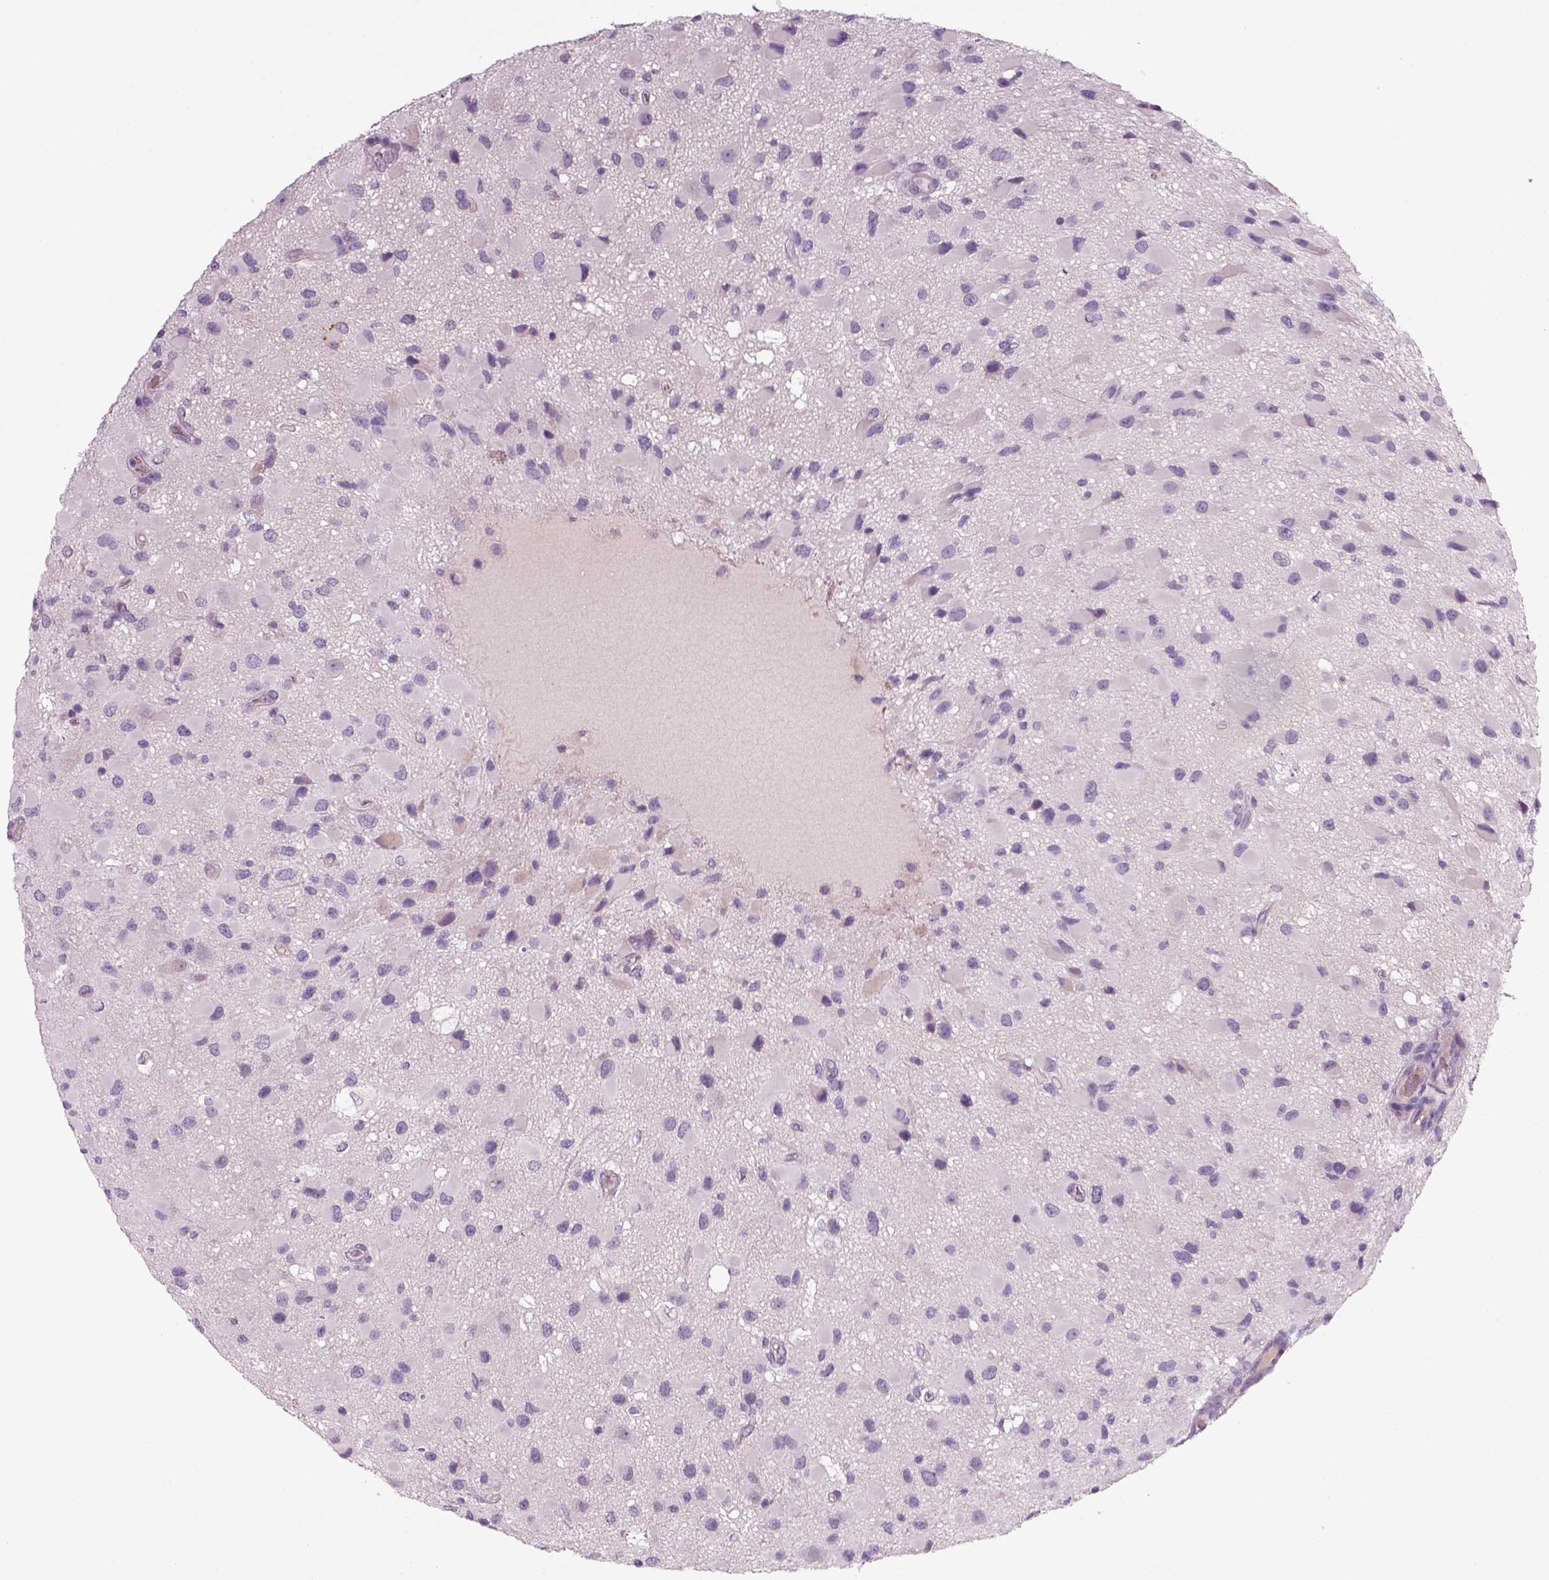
{"staining": {"intensity": "negative", "quantity": "none", "location": "none"}, "tissue": "glioma", "cell_type": "Tumor cells", "image_type": "cancer", "snomed": [{"axis": "morphology", "description": "Glioma, malignant, Low grade"}, {"axis": "topography", "description": "Brain"}], "caption": "The image demonstrates no significant positivity in tumor cells of glioma.", "gene": "MDH1B", "patient": {"sex": "female", "age": 32}}